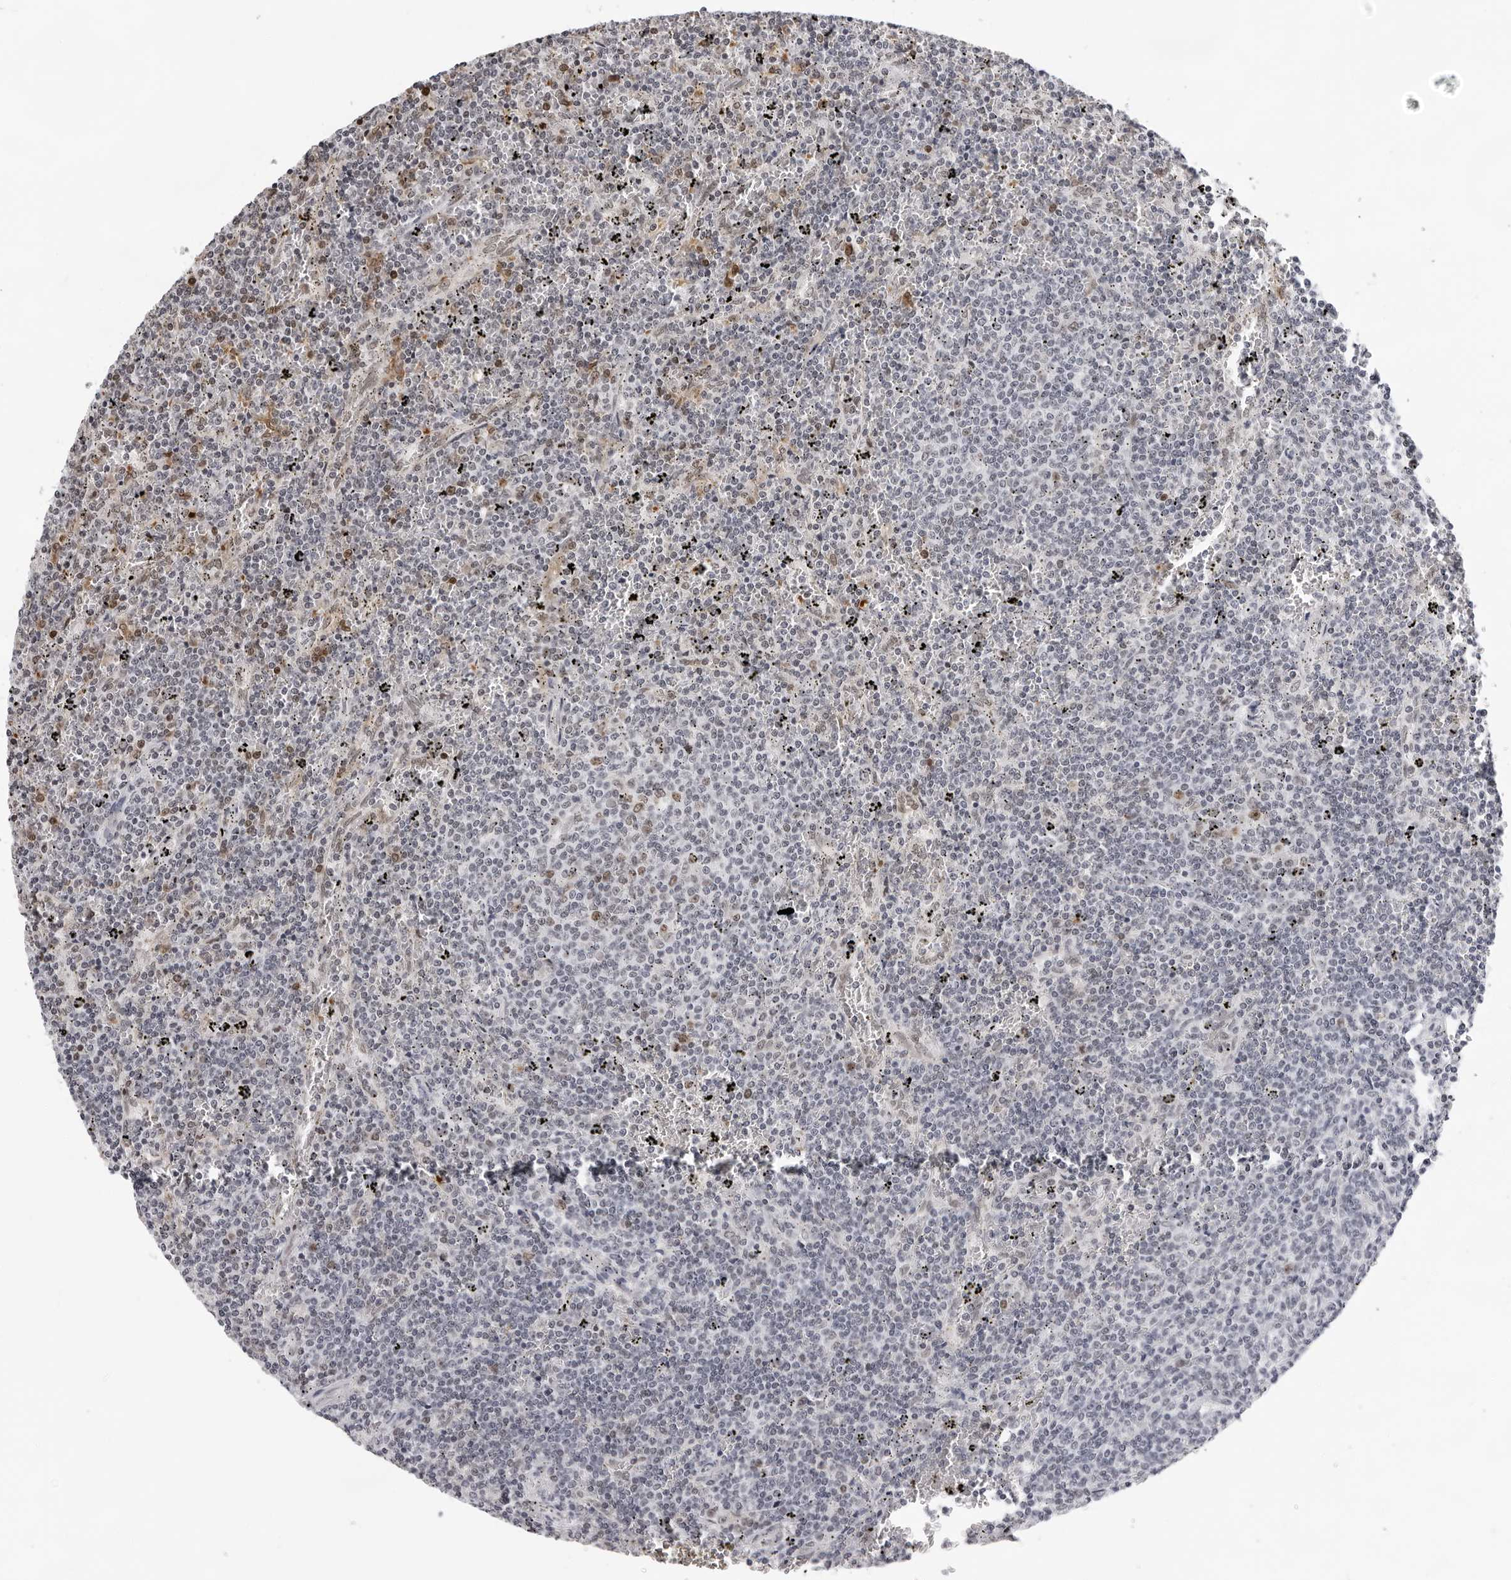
{"staining": {"intensity": "moderate", "quantity": "<25%", "location": "nuclear"}, "tissue": "lymphoma", "cell_type": "Tumor cells", "image_type": "cancer", "snomed": [{"axis": "morphology", "description": "Malignant lymphoma, non-Hodgkin's type, Low grade"}, {"axis": "topography", "description": "Spleen"}], "caption": "Brown immunohistochemical staining in malignant lymphoma, non-Hodgkin's type (low-grade) shows moderate nuclear staining in approximately <25% of tumor cells.", "gene": "USP1", "patient": {"sex": "female", "age": 50}}